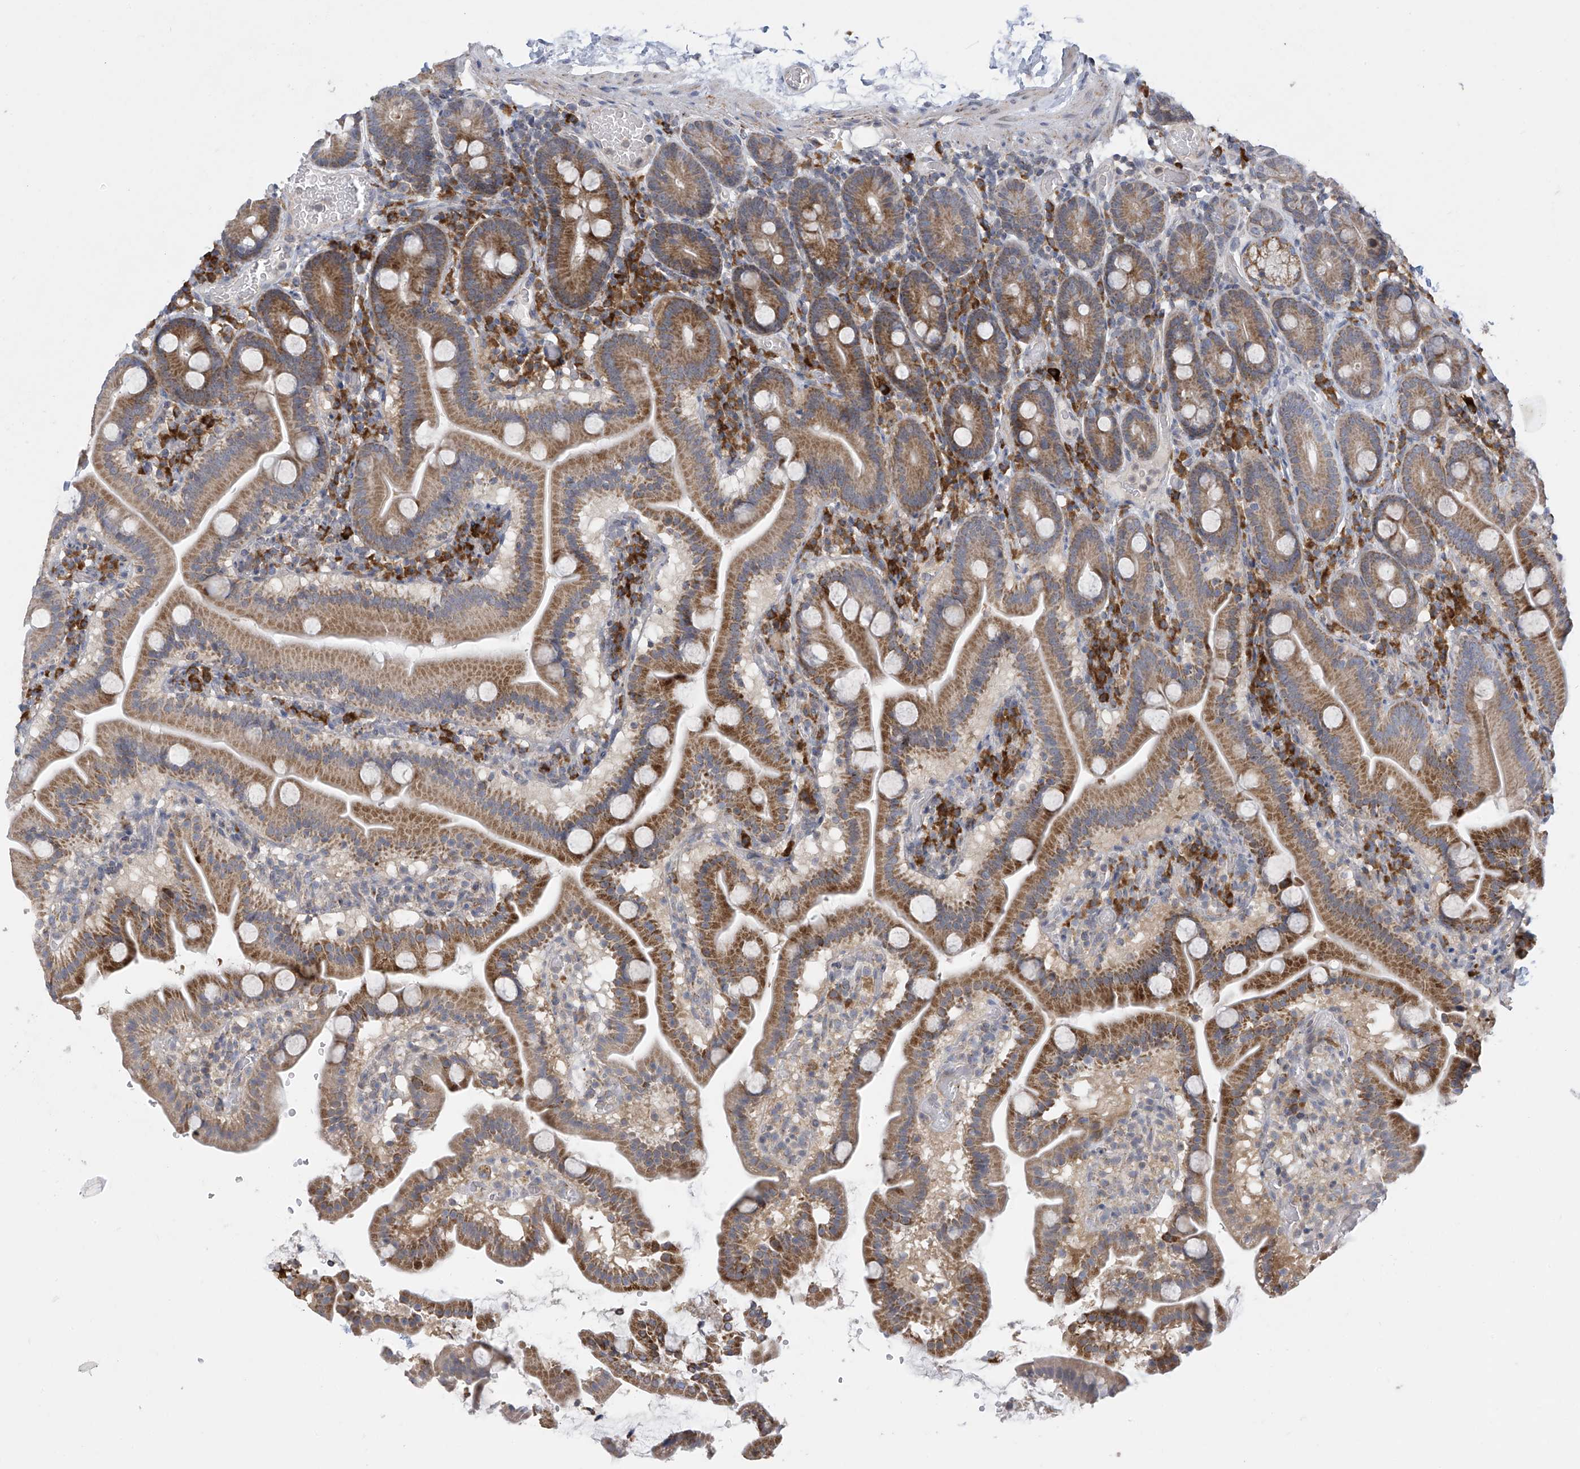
{"staining": {"intensity": "moderate", "quantity": ">75%", "location": "cytoplasmic/membranous"}, "tissue": "duodenum", "cell_type": "Glandular cells", "image_type": "normal", "snomed": [{"axis": "morphology", "description": "Normal tissue, NOS"}, {"axis": "topography", "description": "Duodenum"}], "caption": "Immunohistochemistry (DAB) staining of normal human duodenum shows moderate cytoplasmic/membranous protein positivity in approximately >75% of glandular cells.", "gene": "SLCO4A1", "patient": {"sex": "male", "age": 55}}